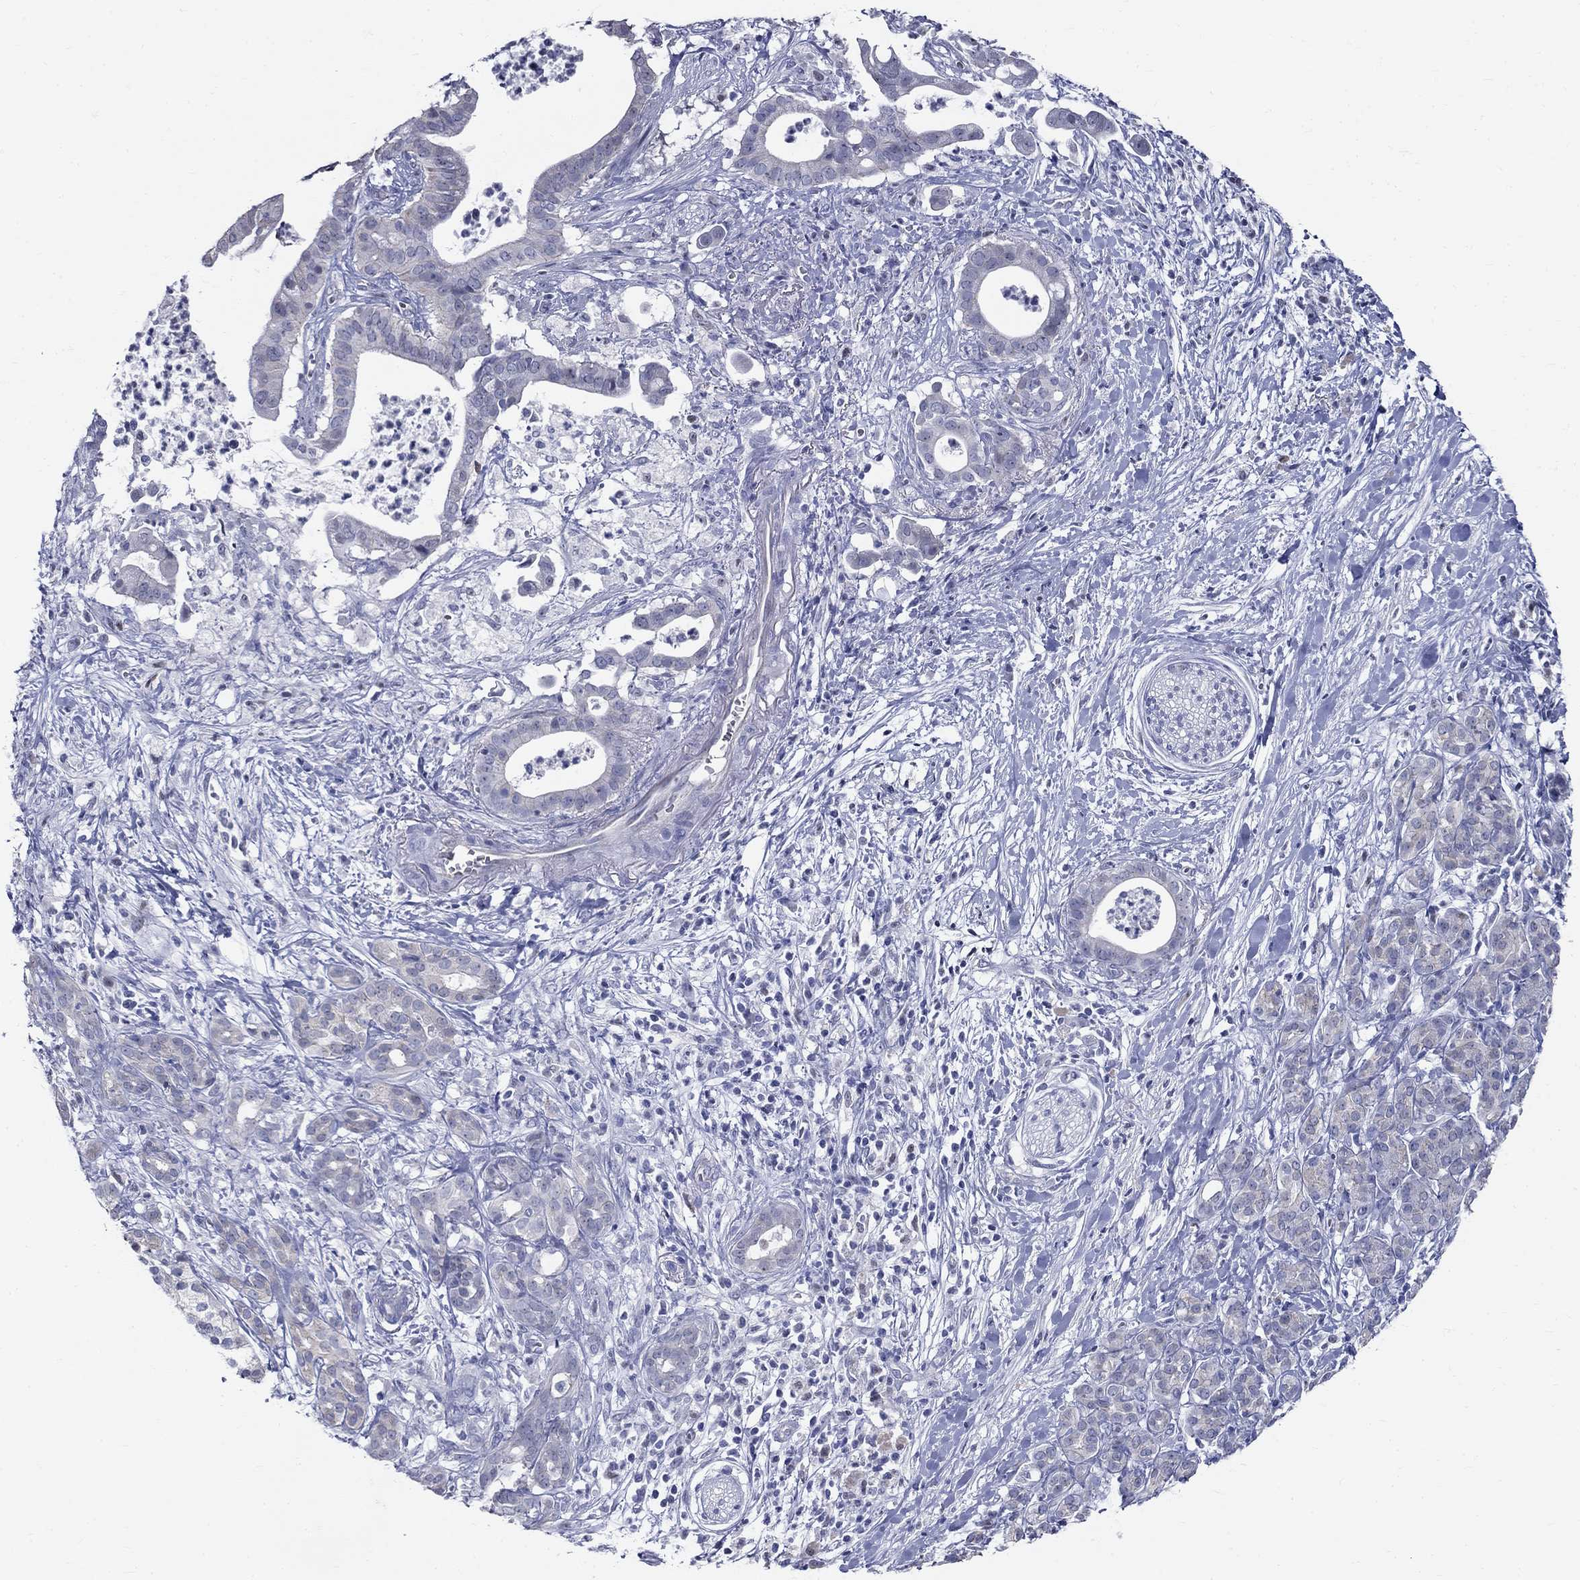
{"staining": {"intensity": "negative", "quantity": "none", "location": "none"}, "tissue": "pancreatic cancer", "cell_type": "Tumor cells", "image_type": "cancer", "snomed": [{"axis": "morphology", "description": "Adenocarcinoma, NOS"}, {"axis": "topography", "description": "Pancreas"}], "caption": "Immunohistochemistry (IHC) of human pancreatic adenocarcinoma shows no positivity in tumor cells.", "gene": "GUCA1A", "patient": {"sex": "male", "age": 61}}